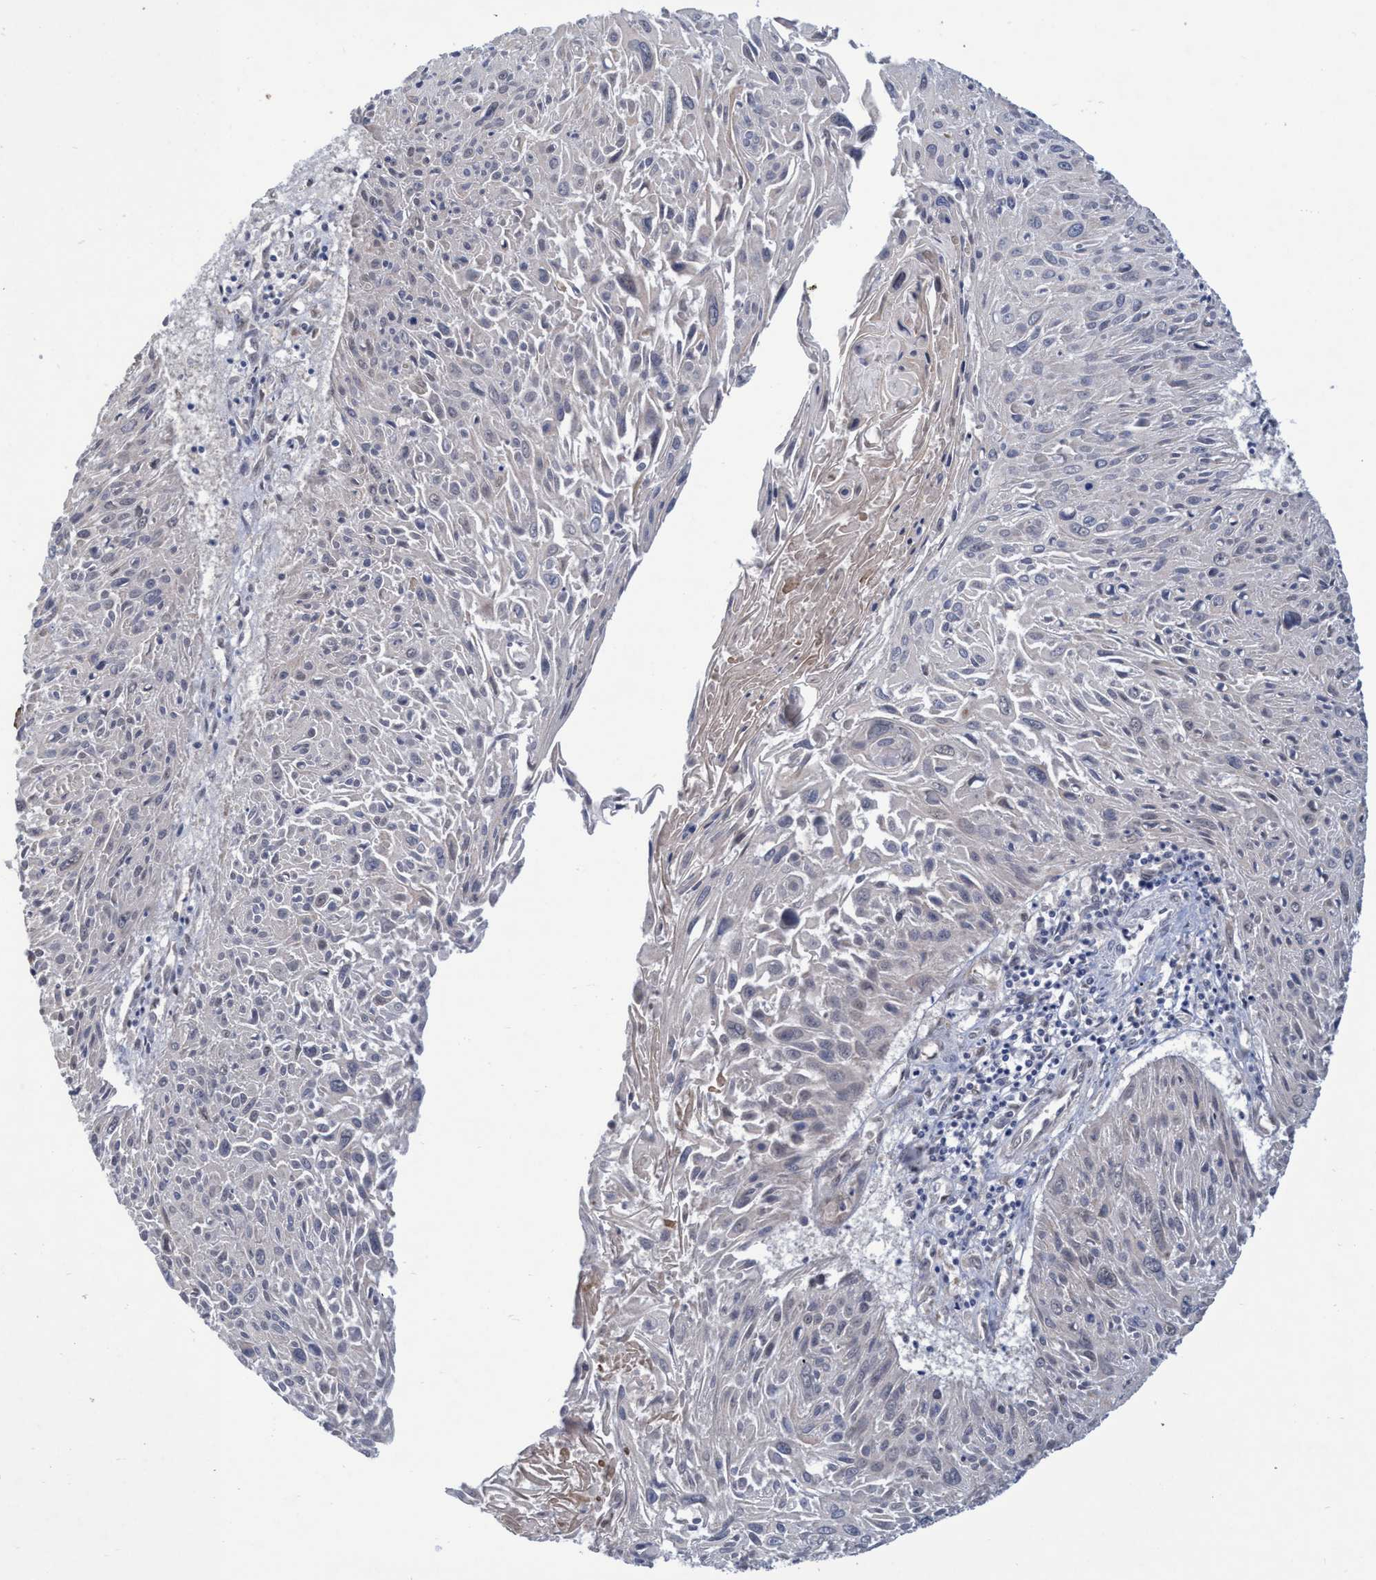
{"staining": {"intensity": "negative", "quantity": "none", "location": "none"}, "tissue": "cervical cancer", "cell_type": "Tumor cells", "image_type": "cancer", "snomed": [{"axis": "morphology", "description": "Squamous cell carcinoma, NOS"}, {"axis": "topography", "description": "Cervix"}], "caption": "DAB (3,3'-diaminobenzidine) immunohistochemical staining of human cervical cancer (squamous cell carcinoma) demonstrates no significant staining in tumor cells.", "gene": "PSMD12", "patient": {"sex": "female", "age": 51}}